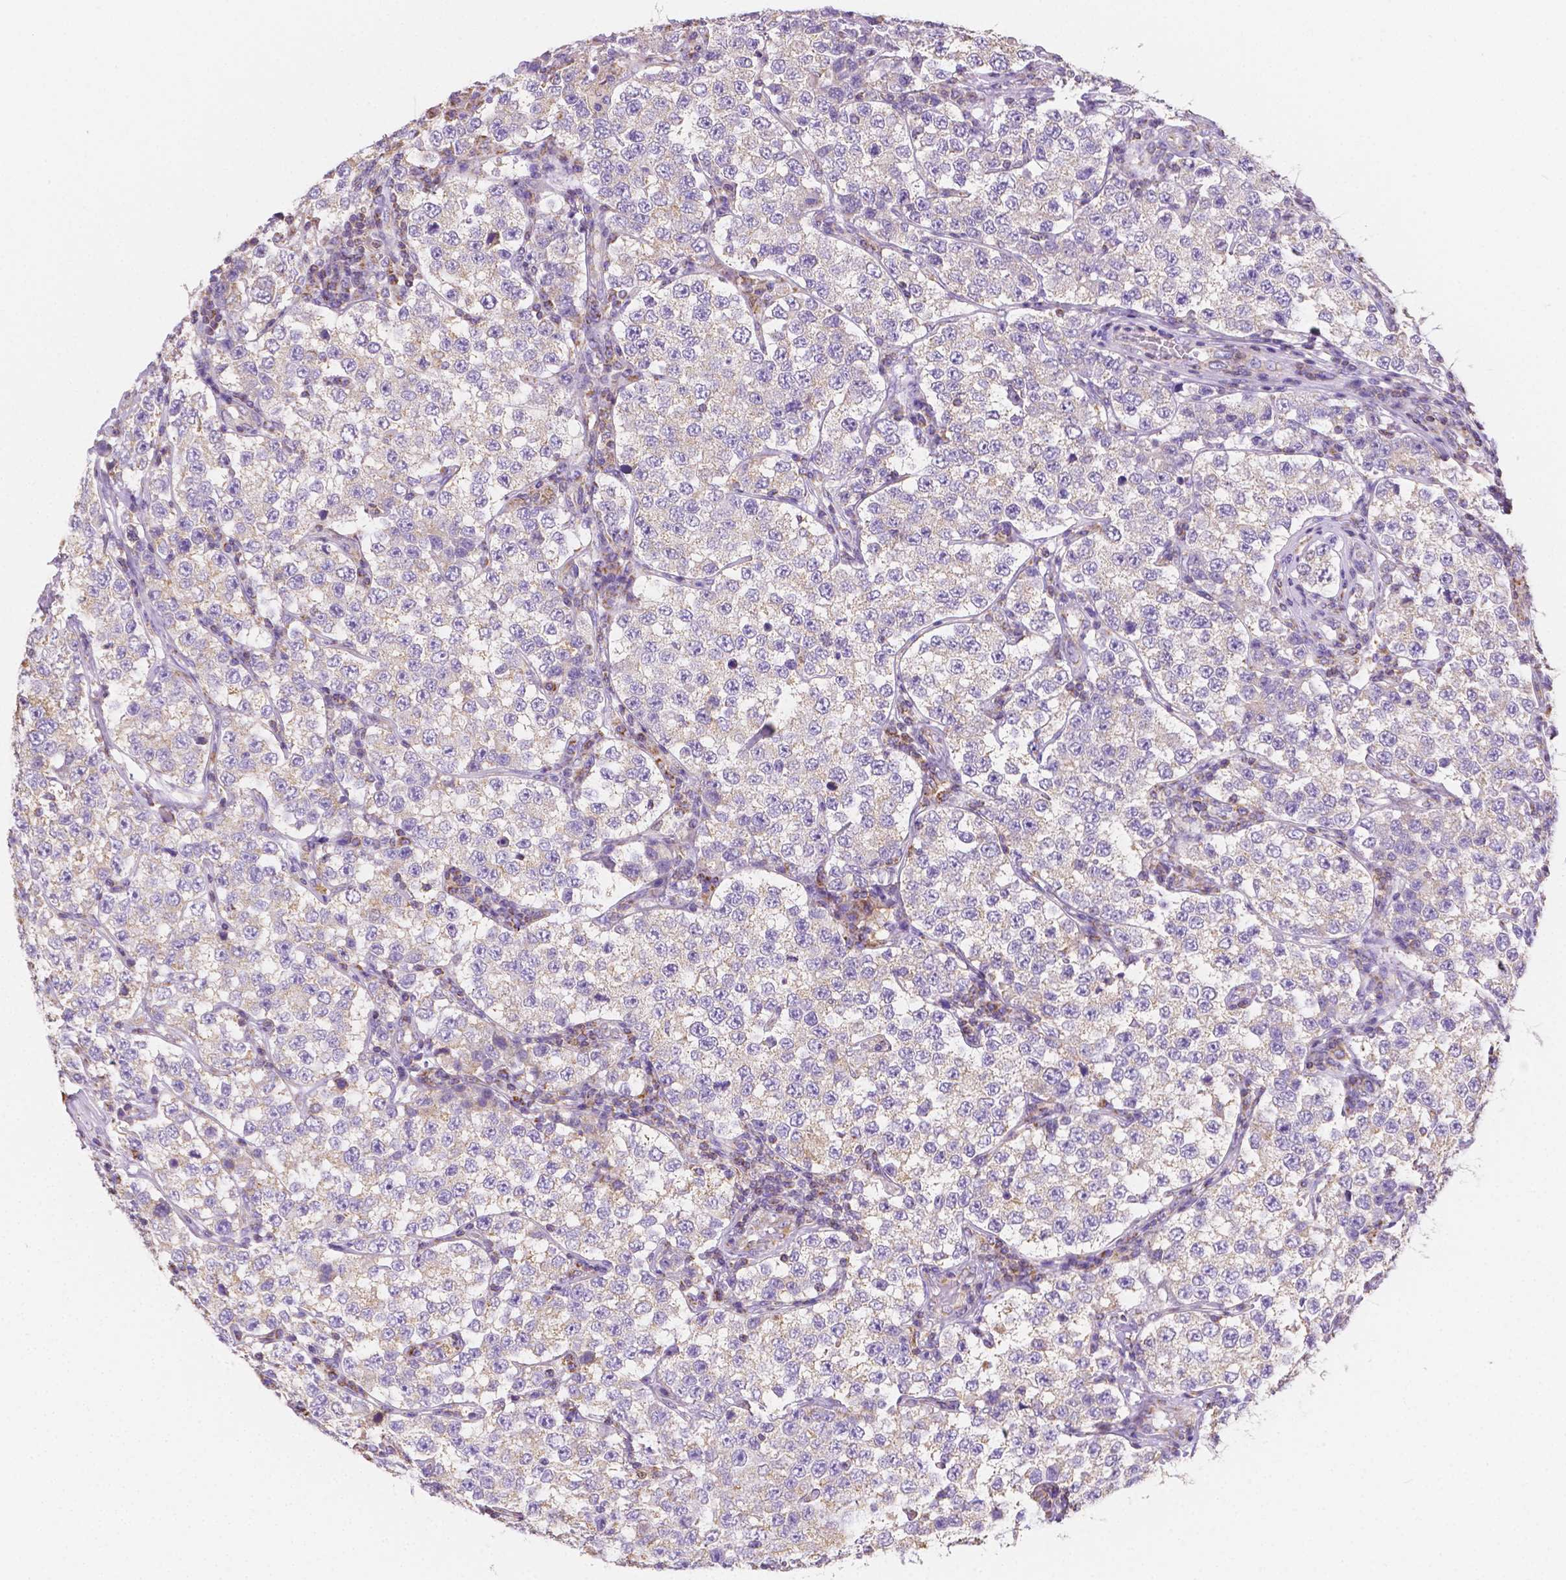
{"staining": {"intensity": "negative", "quantity": "none", "location": "none"}, "tissue": "testis cancer", "cell_type": "Tumor cells", "image_type": "cancer", "snomed": [{"axis": "morphology", "description": "Seminoma, NOS"}, {"axis": "topography", "description": "Testis"}], "caption": "Tumor cells are negative for protein expression in human testis cancer.", "gene": "SGTB", "patient": {"sex": "male", "age": 34}}